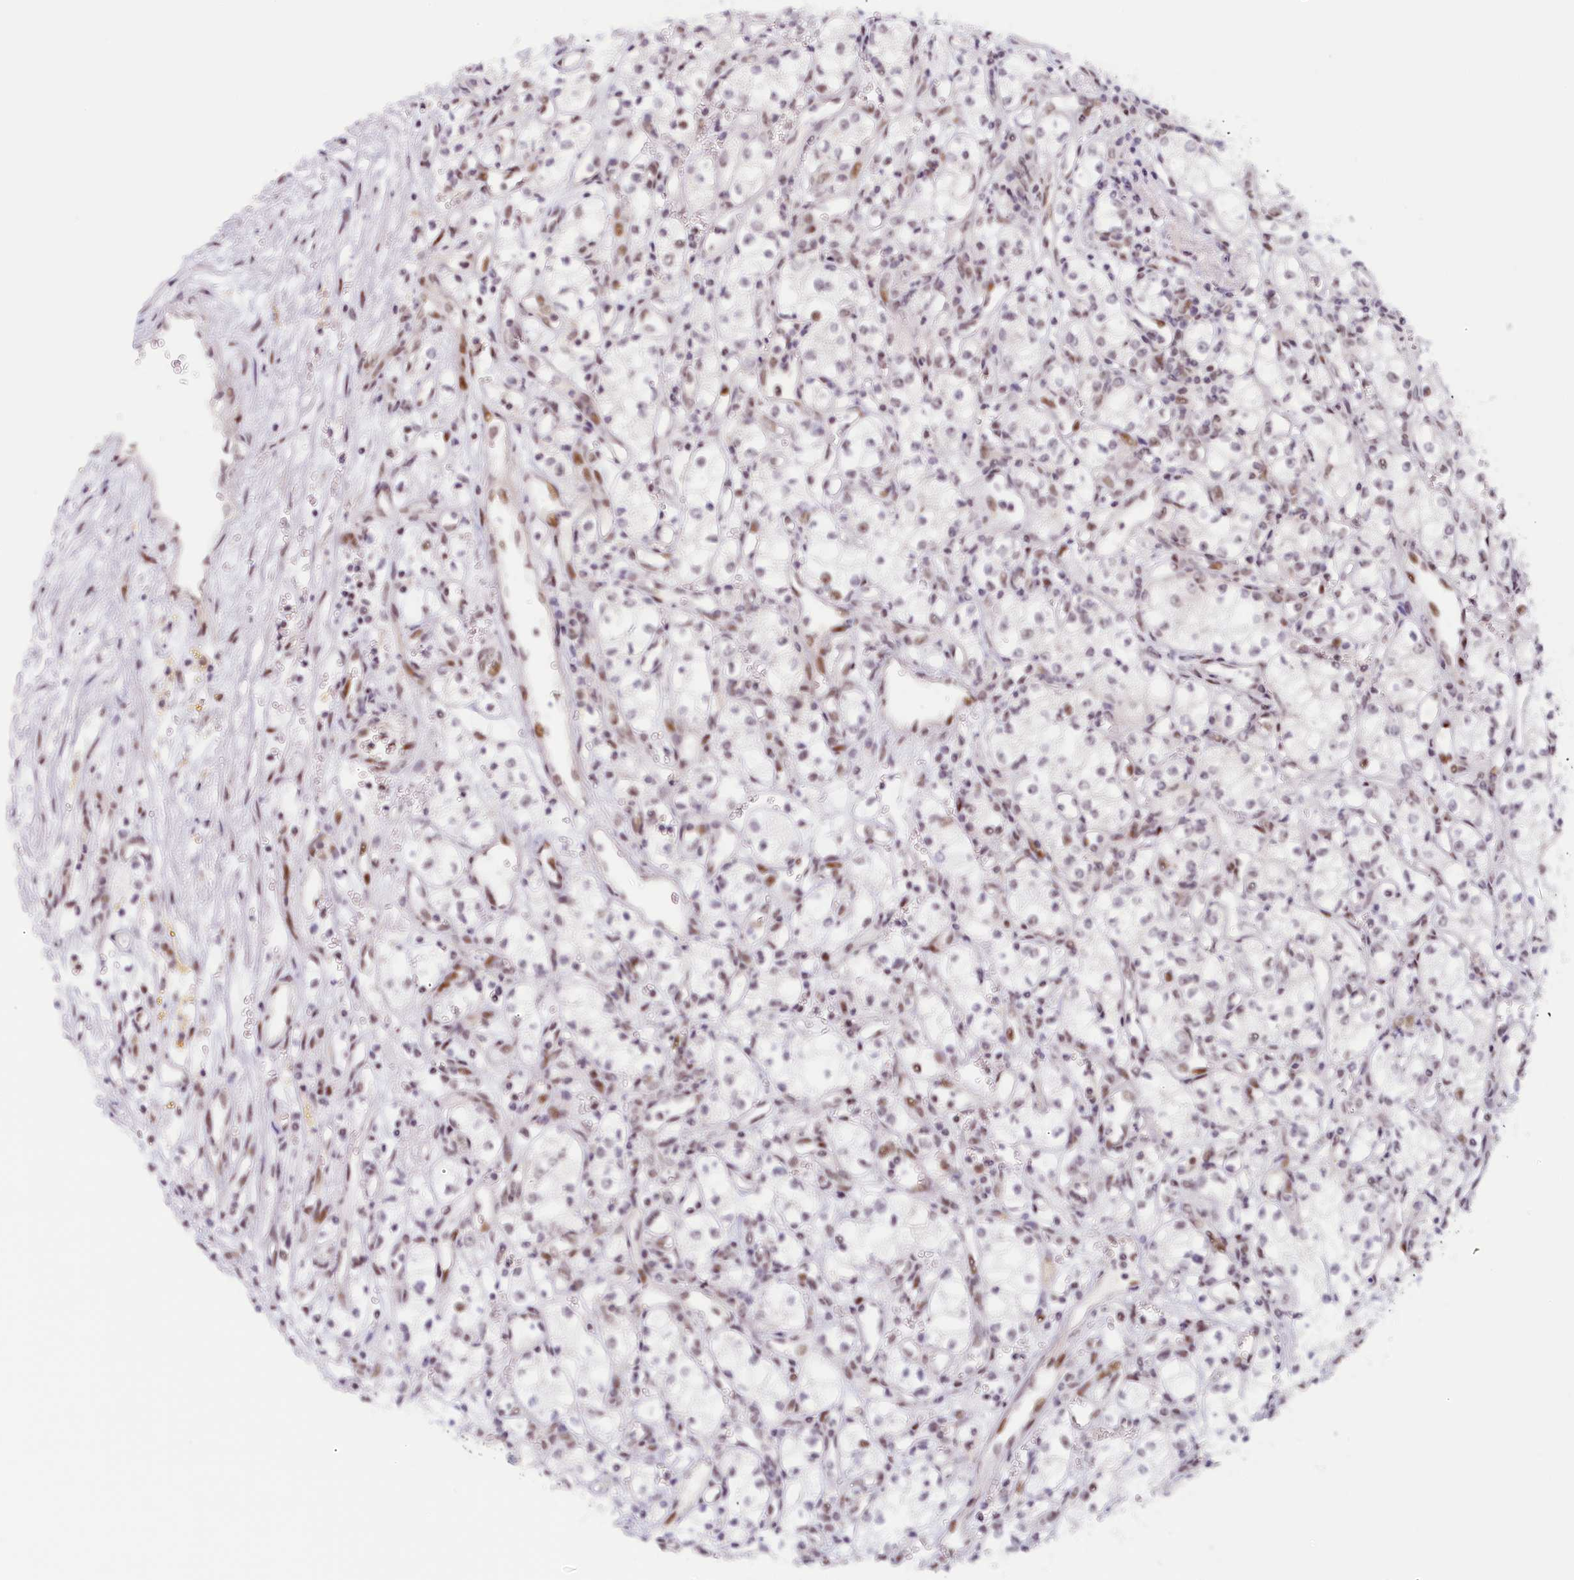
{"staining": {"intensity": "negative", "quantity": "none", "location": "none"}, "tissue": "renal cancer", "cell_type": "Tumor cells", "image_type": "cancer", "snomed": [{"axis": "morphology", "description": "Adenocarcinoma, NOS"}, {"axis": "topography", "description": "Kidney"}], "caption": "A micrograph of human renal cancer is negative for staining in tumor cells.", "gene": "SEC31B", "patient": {"sex": "male", "age": 59}}